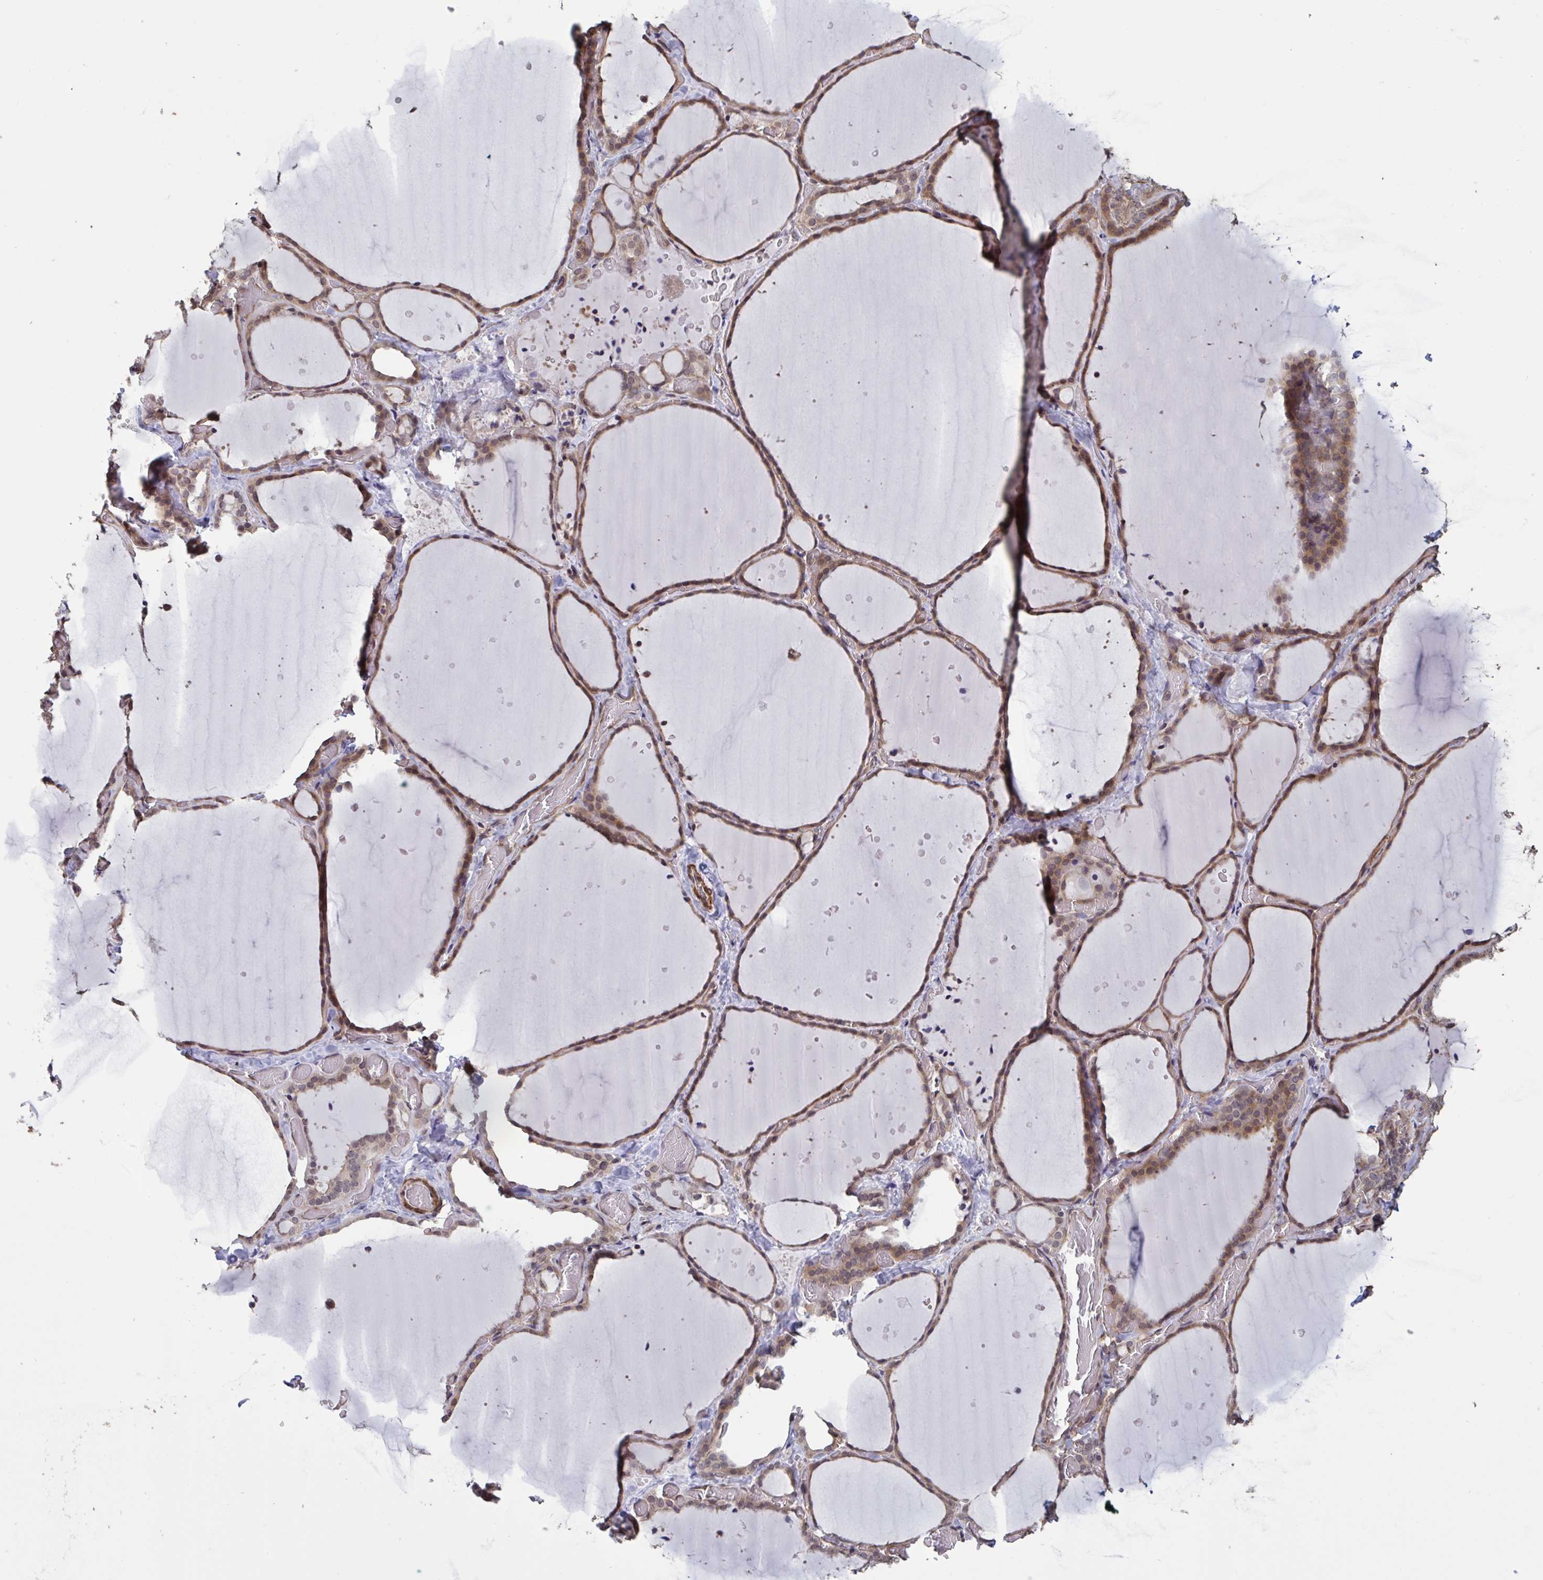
{"staining": {"intensity": "weak", "quantity": "25%-75%", "location": "cytoplasmic/membranous,nuclear"}, "tissue": "thyroid gland", "cell_type": "Glandular cells", "image_type": "normal", "snomed": [{"axis": "morphology", "description": "Normal tissue, NOS"}, {"axis": "topography", "description": "Thyroid gland"}], "caption": "Immunohistochemical staining of benign thyroid gland reveals low levels of weak cytoplasmic/membranous,nuclear positivity in approximately 25%-75% of glandular cells.", "gene": "IPO5", "patient": {"sex": "female", "age": 36}}